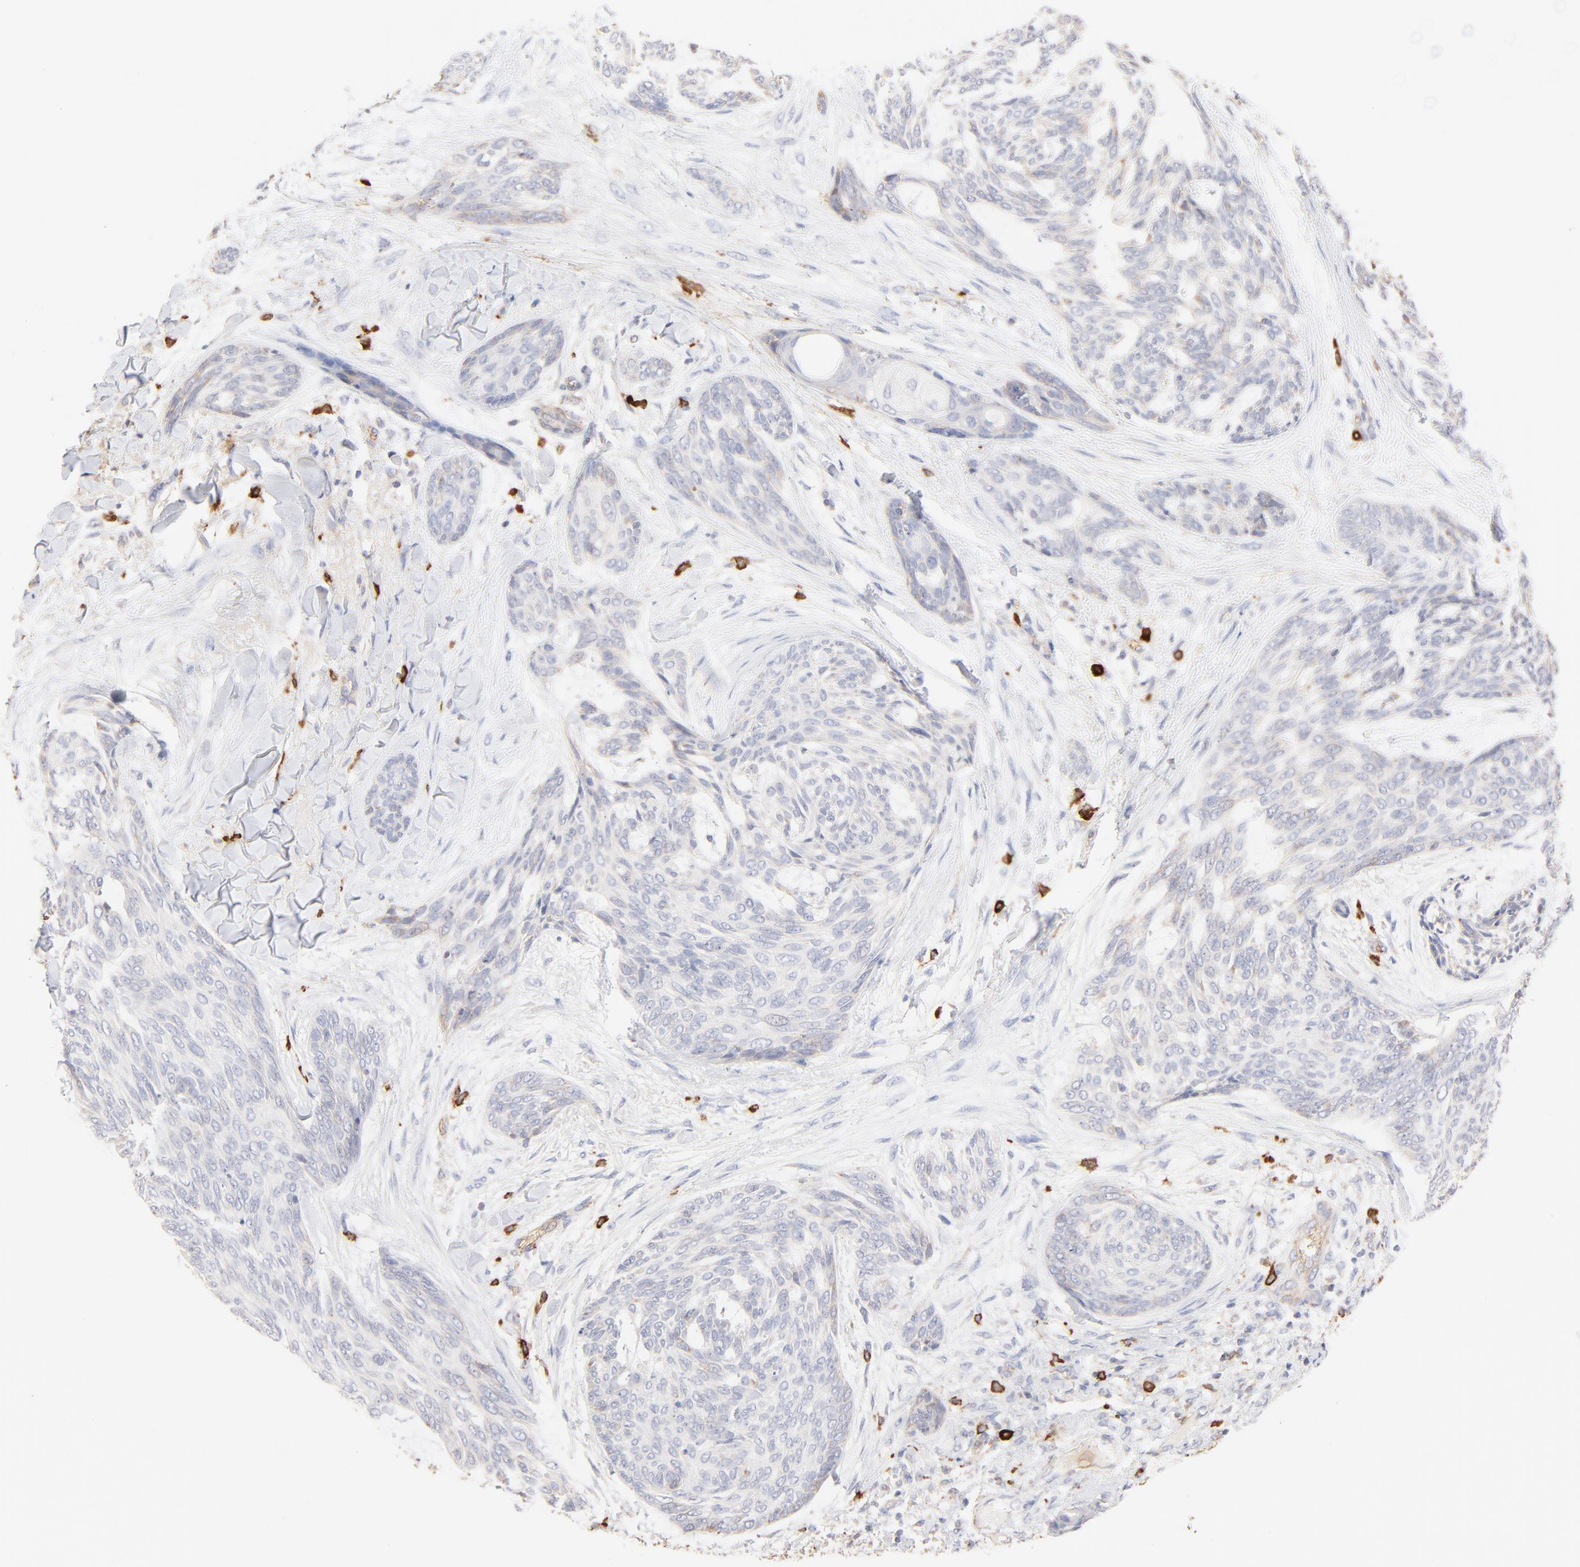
{"staining": {"intensity": "negative", "quantity": "none", "location": "none"}, "tissue": "skin cancer", "cell_type": "Tumor cells", "image_type": "cancer", "snomed": [{"axis": "morphology", "description": "Normal tissue, NOS"}, {"axis": "morphology", "description": "Basal cell carcinoma"}, {"axis": "topography", "description": "Skin"}], "caption": "This is a histopathology image of immunohistochemistry (IHC) staining of skin basal cell carcinoma, which shows no expression in tumor cells. The staining was performed using DAB to visualize the protein expression in brown, while the nuclei were stained in blue with hematoxylin (Magnification: 20x).", "gene": "SPTB", "patient": {"sex": "female", "age": 71}}